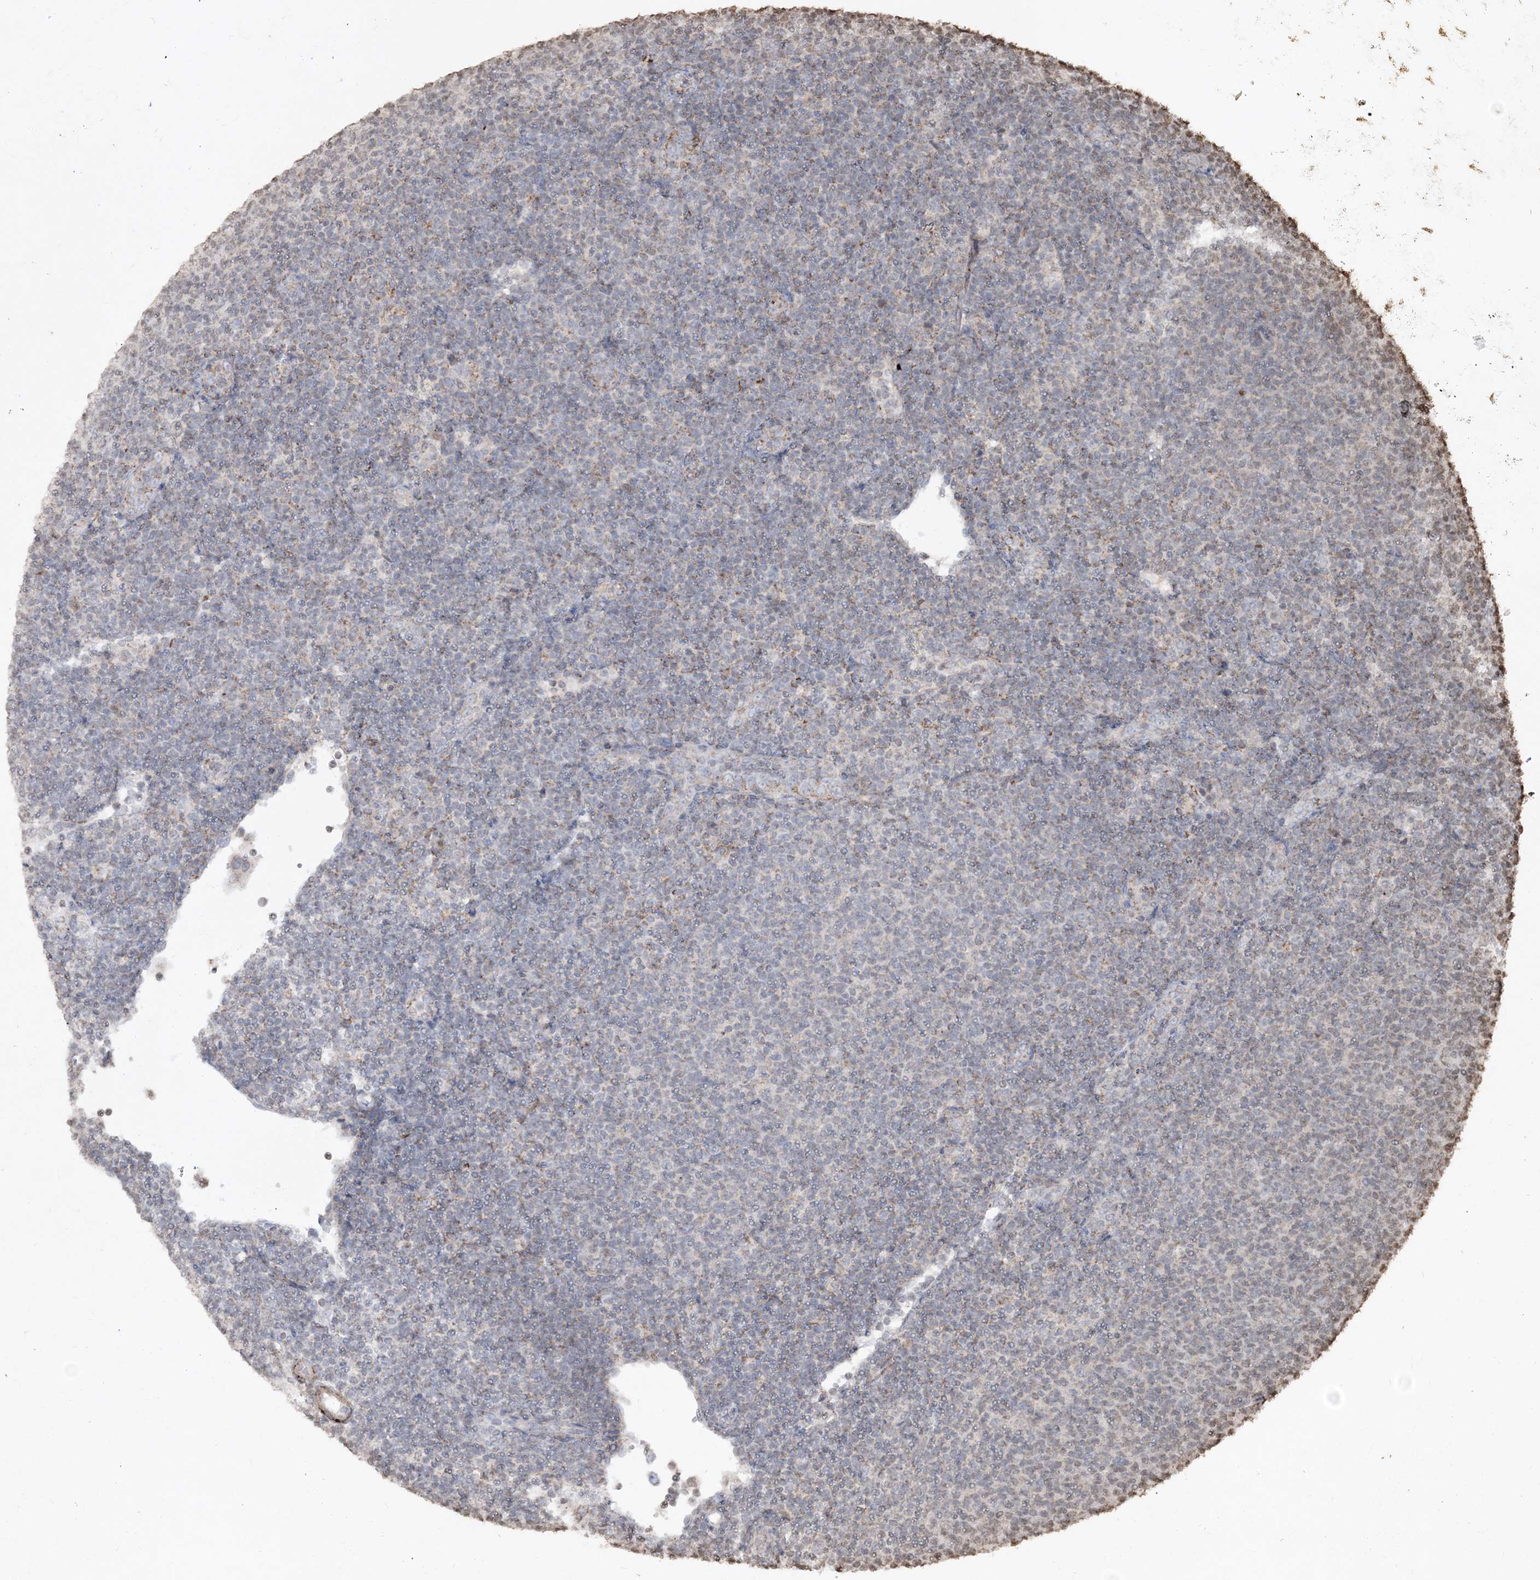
{"staining": {"intensity": "moderate", "quantity": "<25%", "location": "cytoplasmic/membranous"}, "tissue": "lymphoma", "cell_type": "Tumor cells", "image_type": "cancer", "snomed": [{"axis": "morphology", "description": "Malignant lymphoma, non-Hodgkin's type, Low grade"}, {"axis": "topography", "description": "Lymph node"}], "caption": "Immunohistochemistry (IHC) photomicrograph of lymphoma stained for a protein (brown), which shows low levels of moderate cytoplasmic/membranous positivity in approximately <25% of tumor cells.", "gene": "TTC7A", "patient": {"sex": "male", "age": 66}}